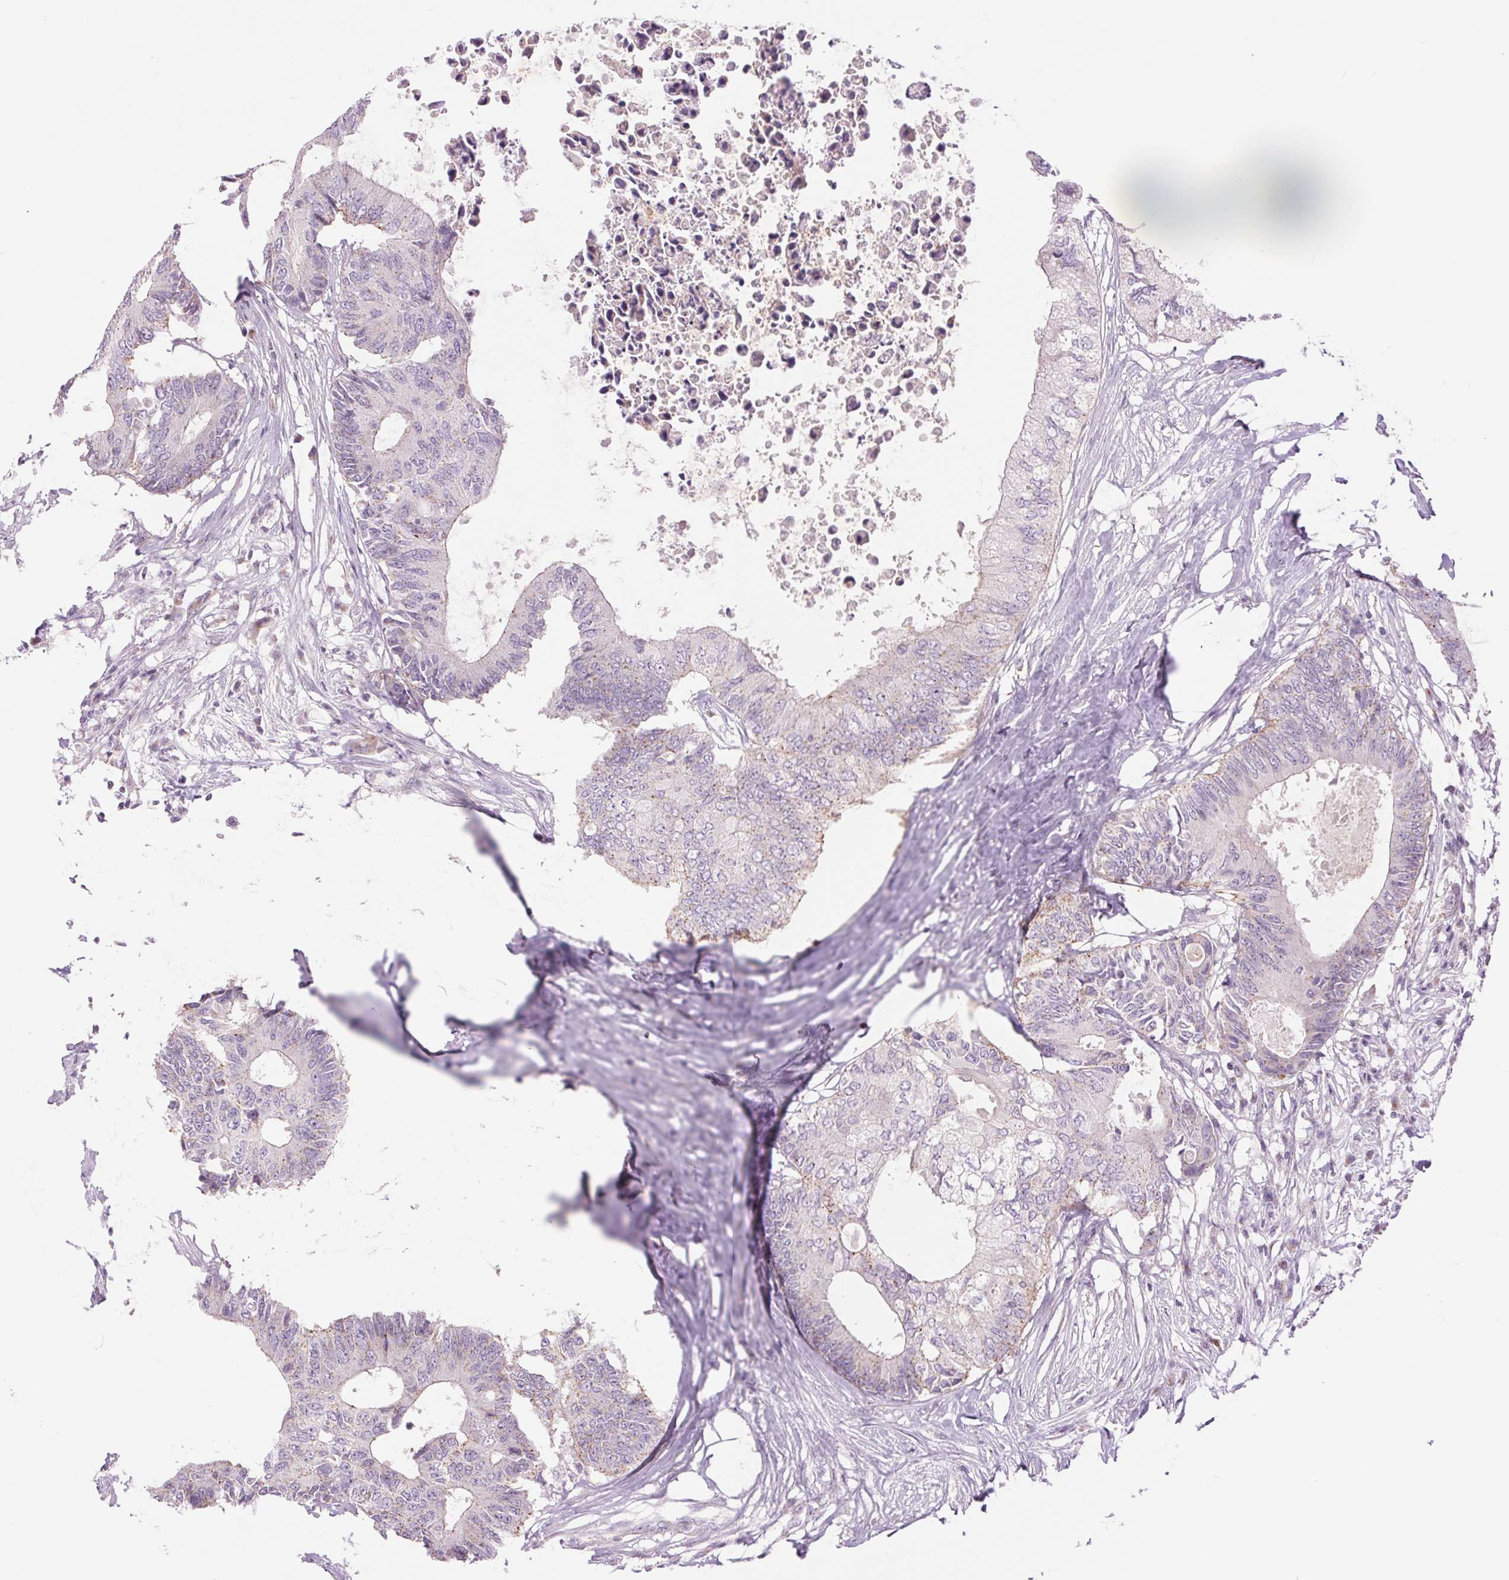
{"staining": {"intensity": "negative", "quantity": "none", "location": "none"}, "tissue": "colorectal cancer", "cell_type": "Tumor cells", "image_type": "cancer", "snomed": [{"axis": "morphology", "description": "Adenocarcinoma, NOS"}, {"axis": "topography", "description": "Colon"}], "caption": "Tumor cells show no significant protein expression in colorectal cancer (adenocarcinoma).", "gene": "CTNNA3", "patient": {"sex": "male", "age": 71}}